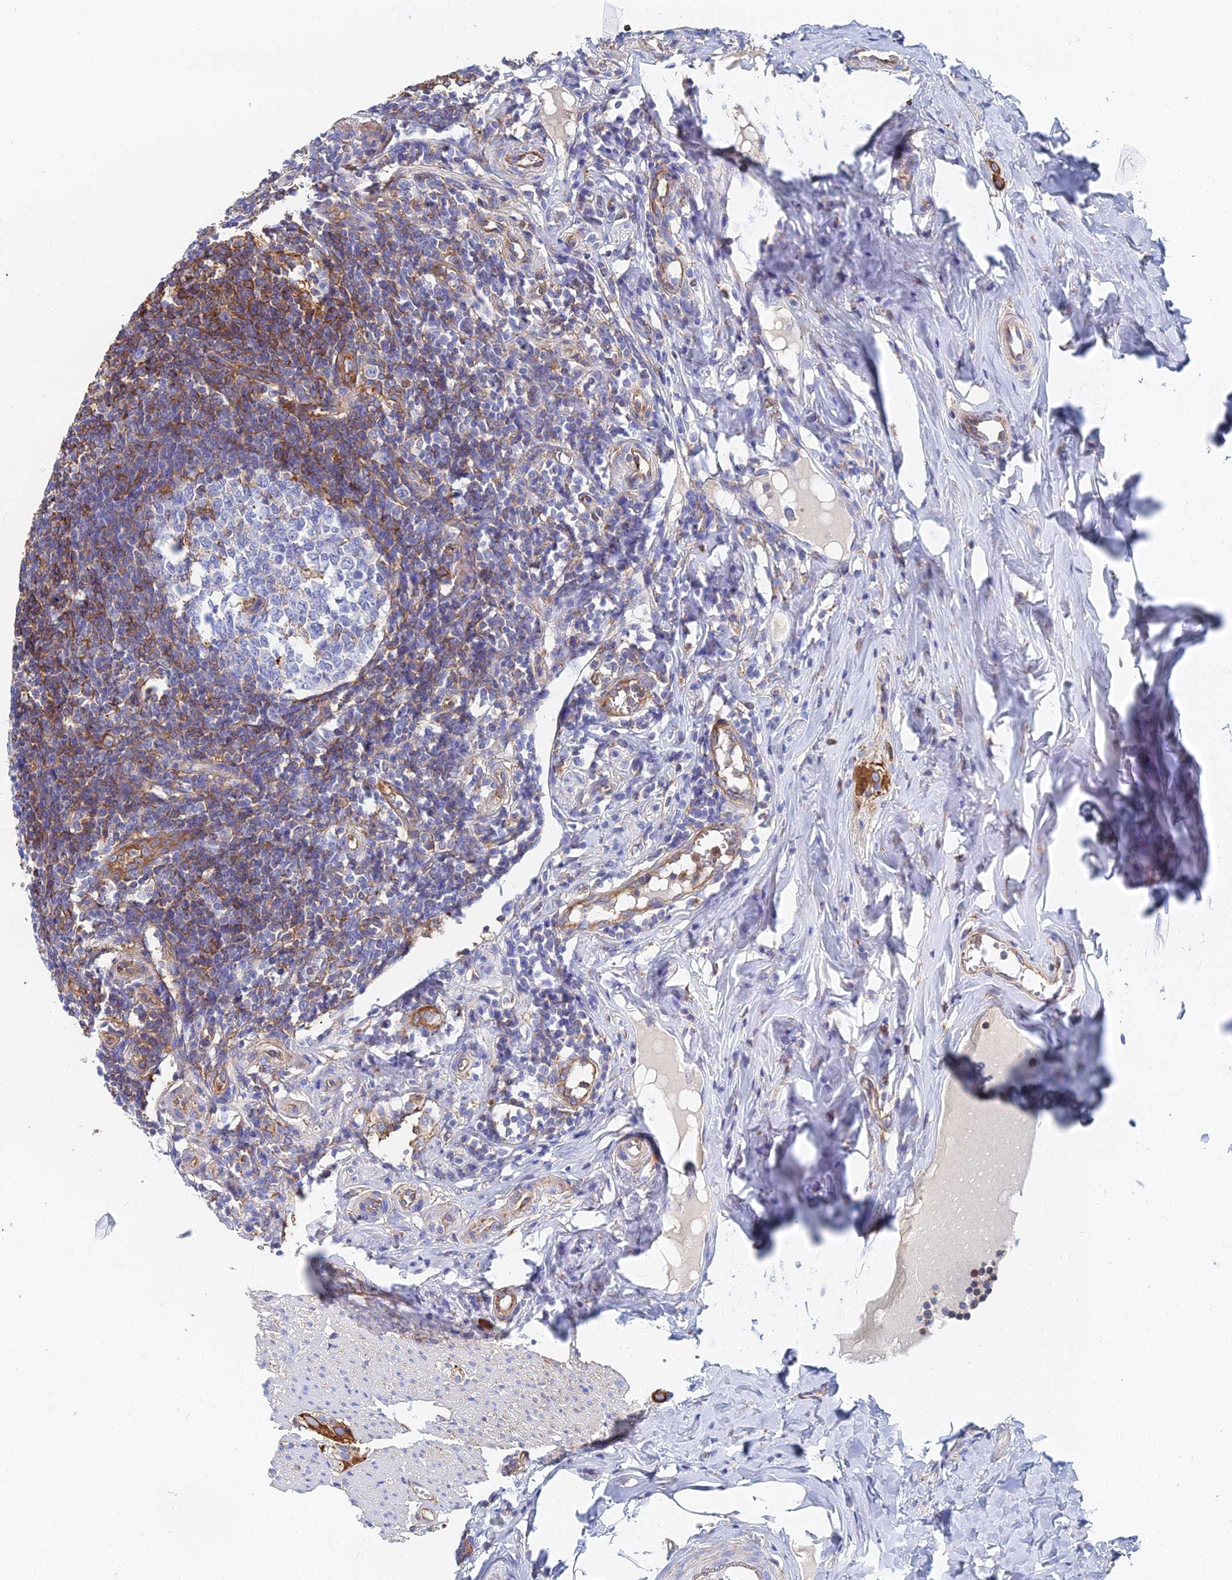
{"staining": {"intensity": "strong", "quantity": ">75%", "location": "cytoplasmic/membranous"}, "tissue": "appendix", "cell_type": "Glandular cells", "image_type": "normal", "snomed": [{"axis": "morphology", "description": "Normal tissue, NOS"}, {"axis": "topography", "description": "Appendix"}], "caption": "Protein expression analysis of benign appendix shows strong cytoplasmic/membranous staining in about >75% of glandular cells. (Stains: DAB in brown, nuclei in blue, Microscopy: brightfield microscopy at high magnification).", "gene": "FFAR3", "patient": {"sex": "female", "age": 33}}